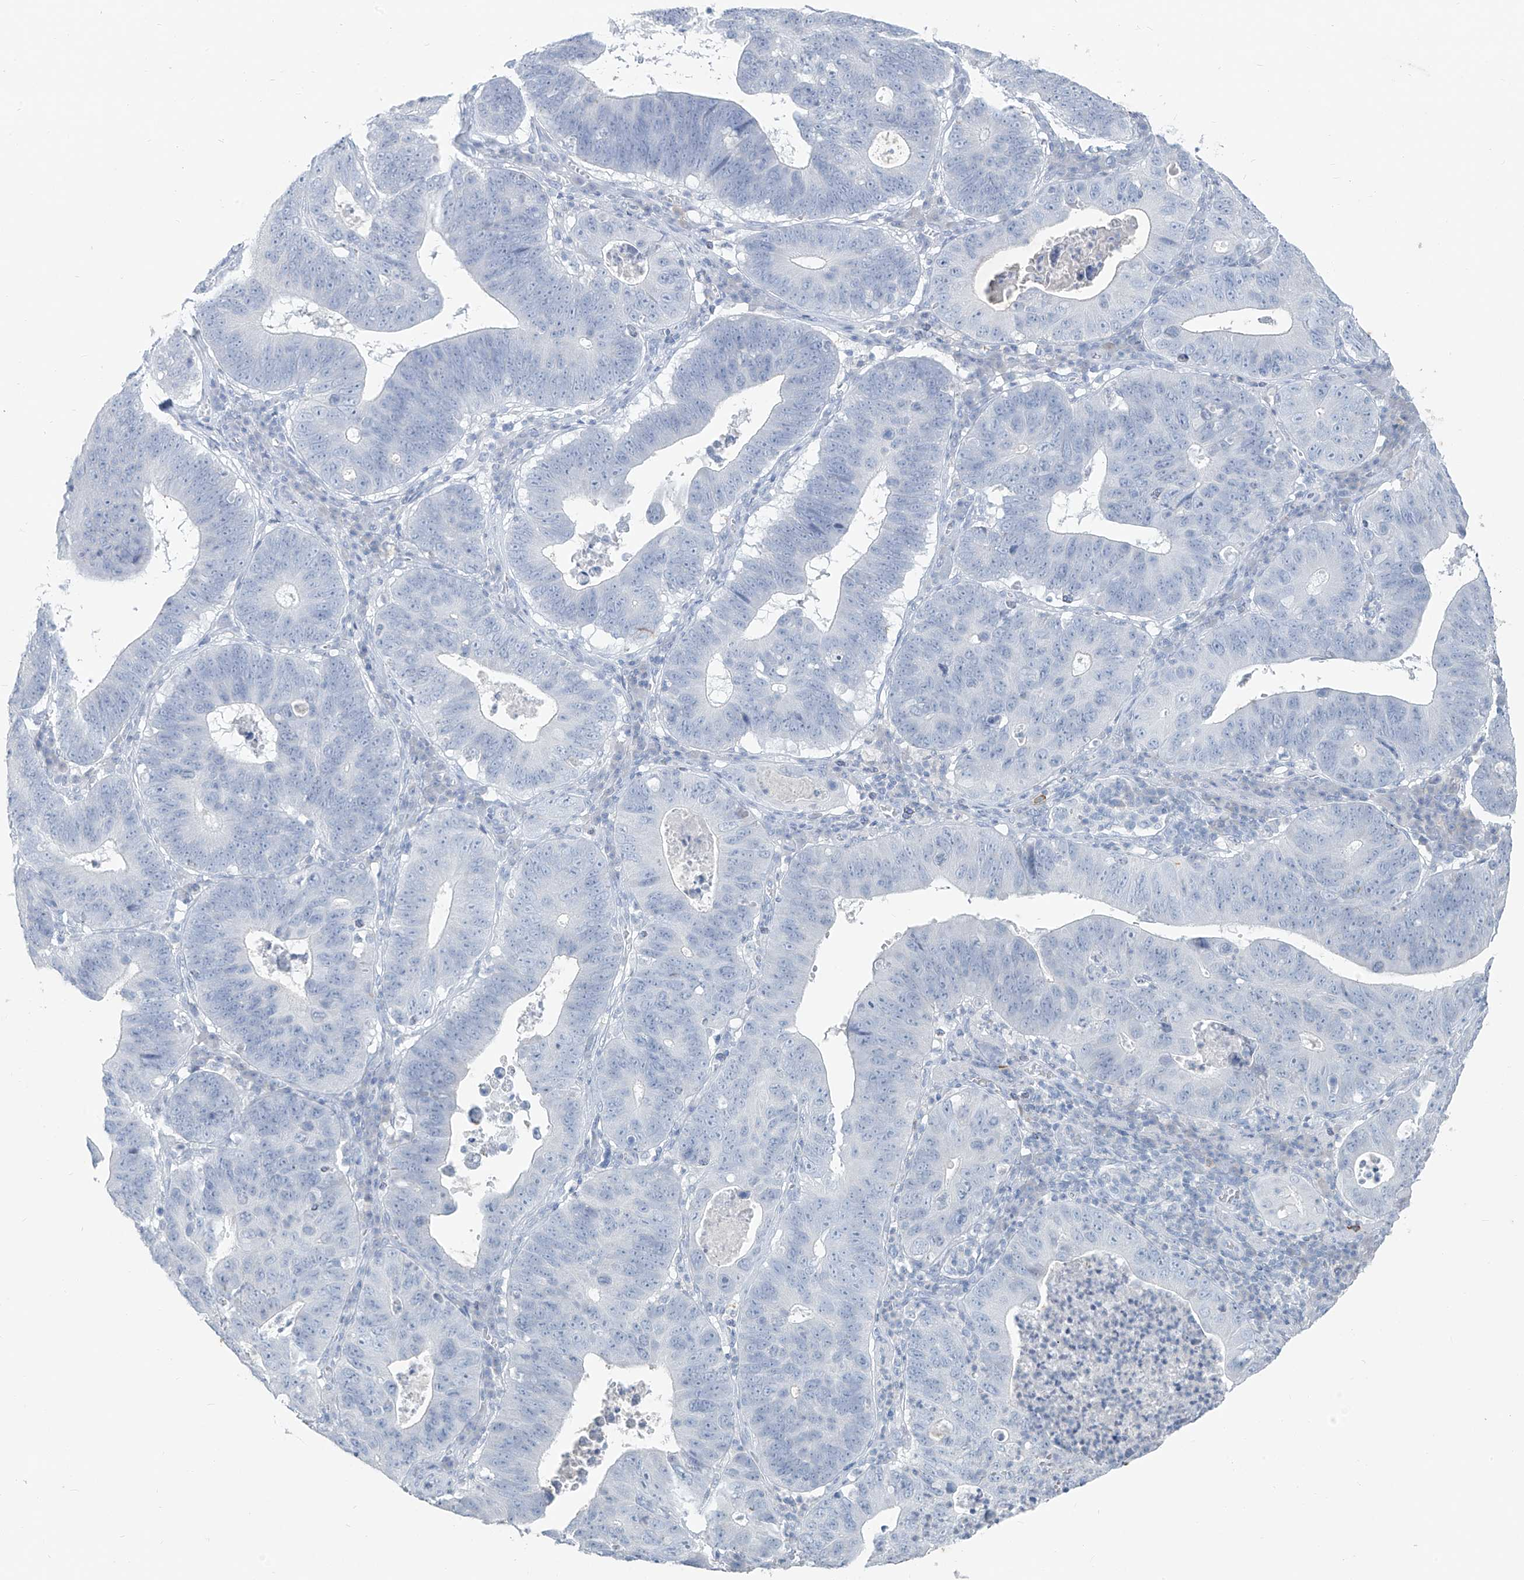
{"staining": {"intensity": "negative", "quantity": "none", "location": "none"}, "tissue": "stomach cancer", "cell_type": "Tumor cells", "image_type": "cancer", "snomed": [{"axis": "morphology", "description": "Adenocarcinoma, NOS"}, {"axis": "topography", "description": "Stomach"}], "caption": "A histopathology image of human stomach cancer is negative for staining in tumor cells.", "gene": "CX3CR1", "patient": {"sex": "male", "age": 59}}